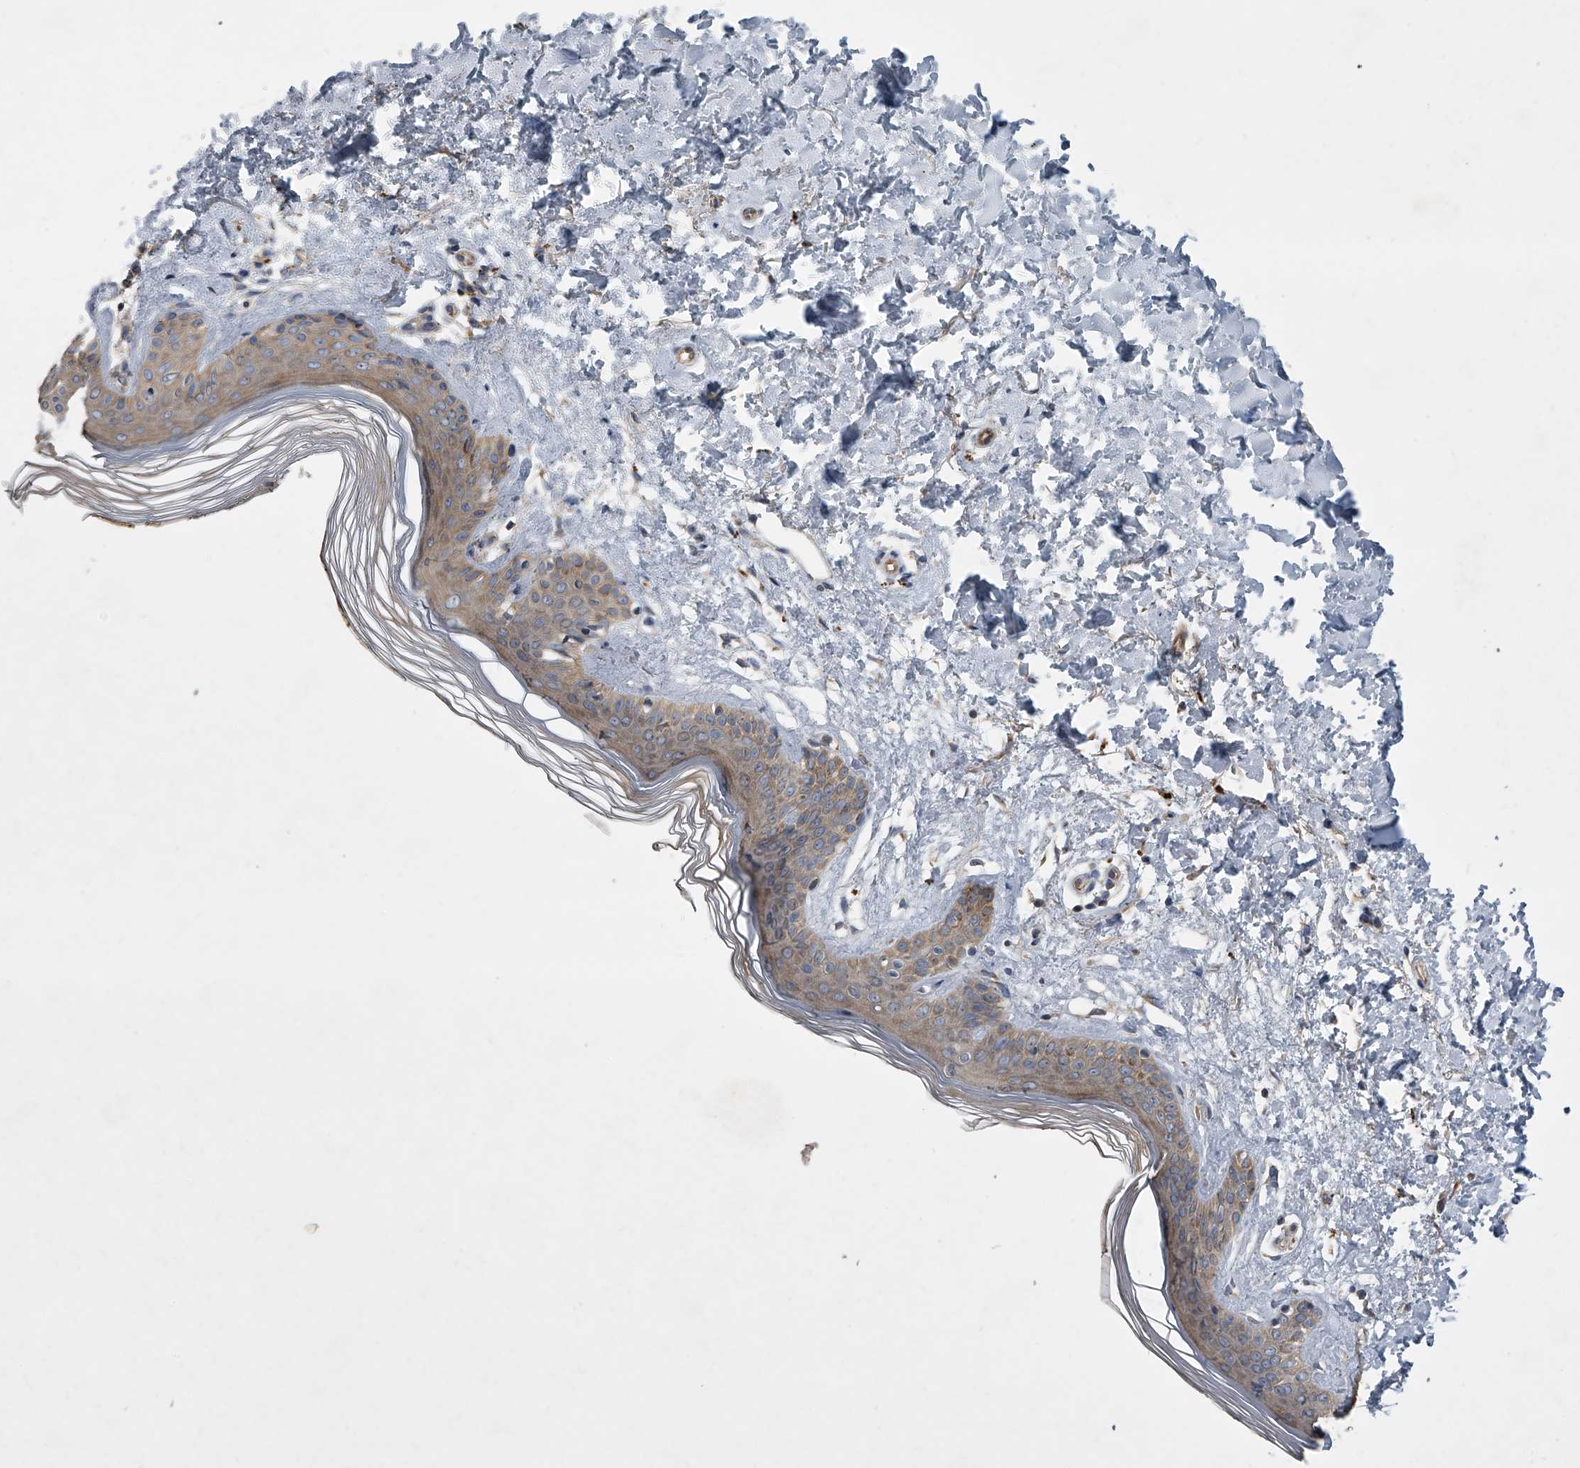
{"staining": {"intensity": "weak", "quantity": ">75%", "location": "cytoplasmic/membranous"}, "tissue": "skin", "cell_type": "Fibroblasts", "image_type": "normal", "snomed": [{"axis": "morphology", "description": "Normal tissue, NOS"}, {"axis": "topography", "description": "Skin"}], "caption": "The image reveals staining of normal skin, revealing weak cytoplasmic/membranous protein positivity (brown color) within fibroblasts.", "gene": "DOCK9", "patient": {"sex": "female", "age": 64}}